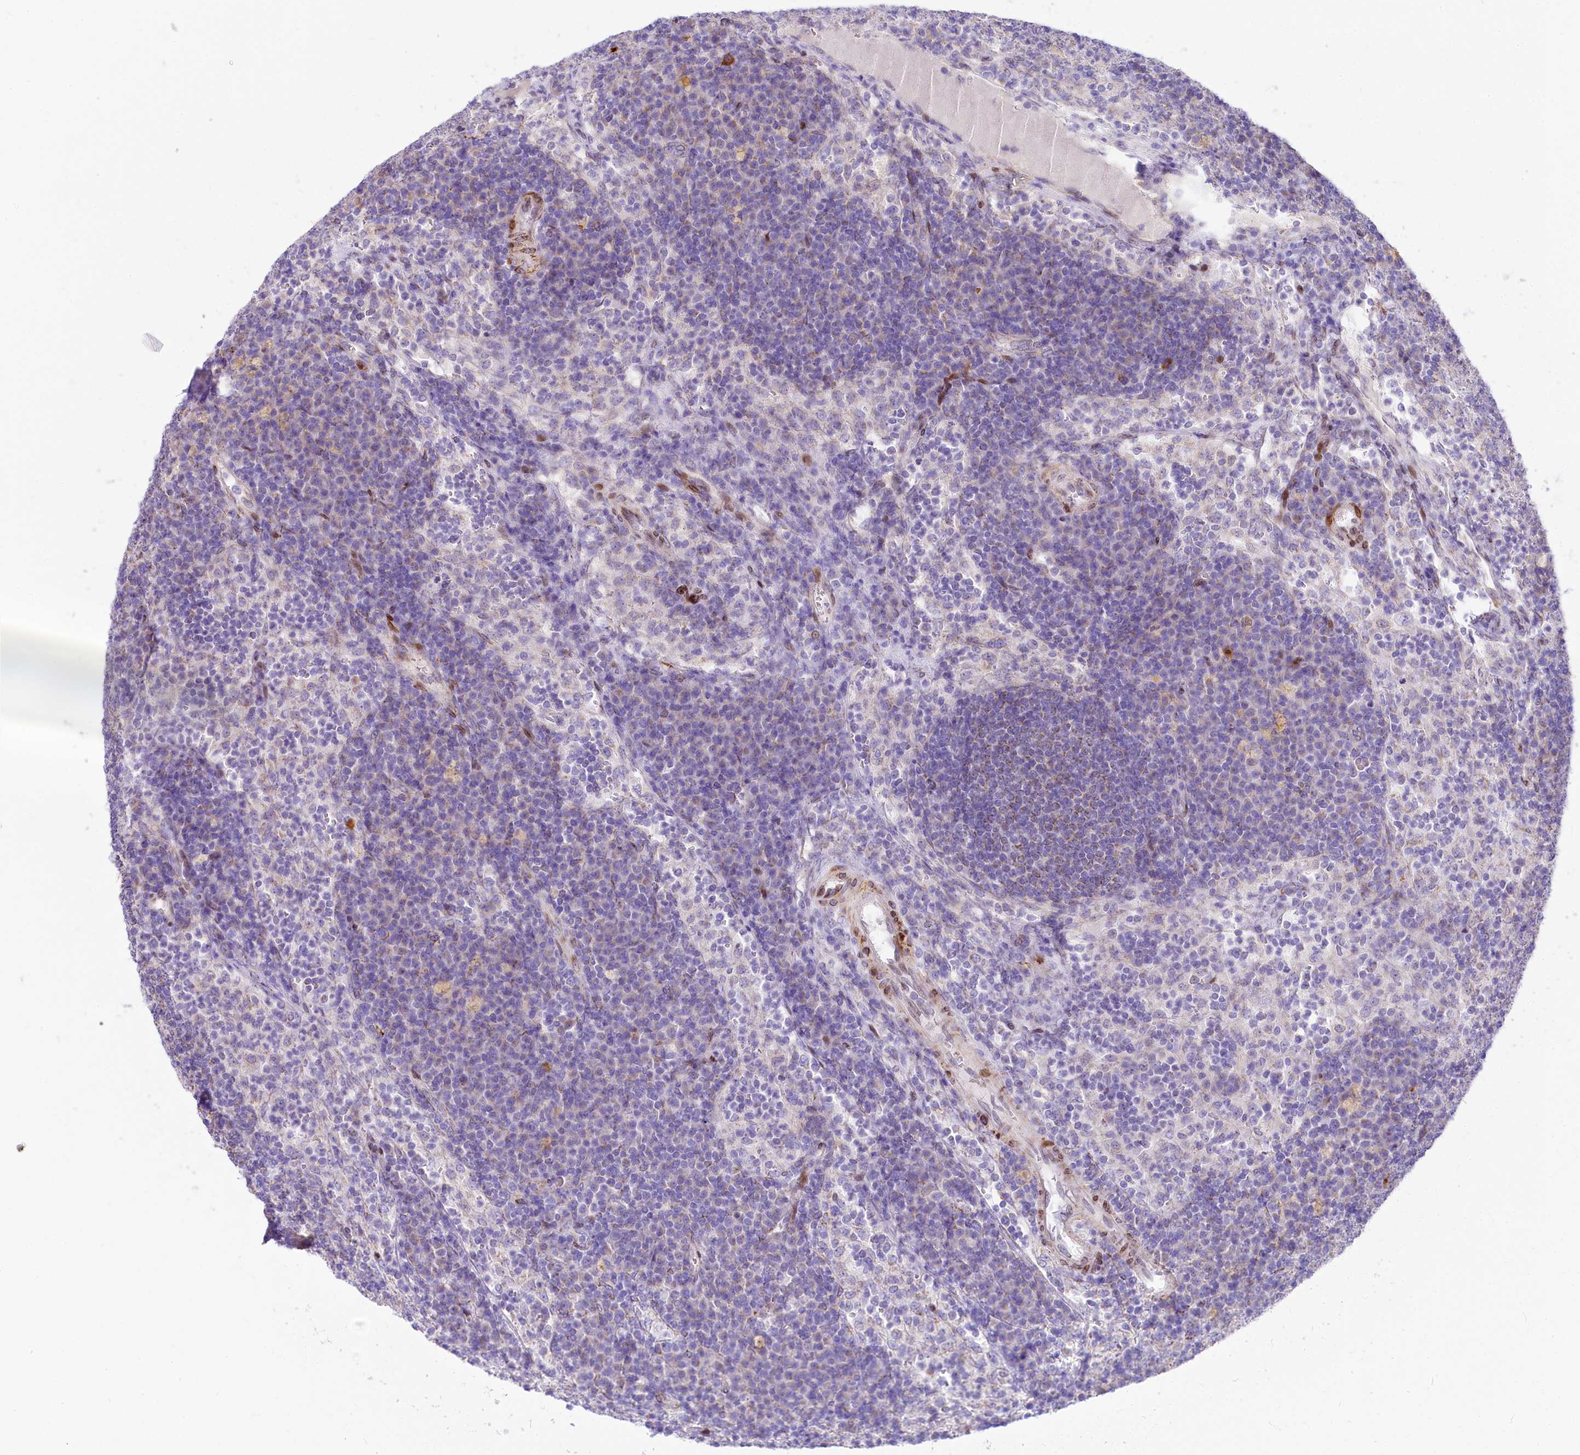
{"staining": {"intensity": "negative", "quantity": "none", "location": "none"}, "tissue": "lymph node", "cell_type": "Germinal center cells", "image_type": "normal", "snomed": [{"axis": "morphology", "description": "Normal tissue, NOS"}, {"axis": "topography", "description": "Lymph node"}], "caption": "Germinal center cells are negative for brown protein staining in unremarkable lymph node.", "gene": "PPIP5K2", "patient": {"sex": "female", "age": 70}}